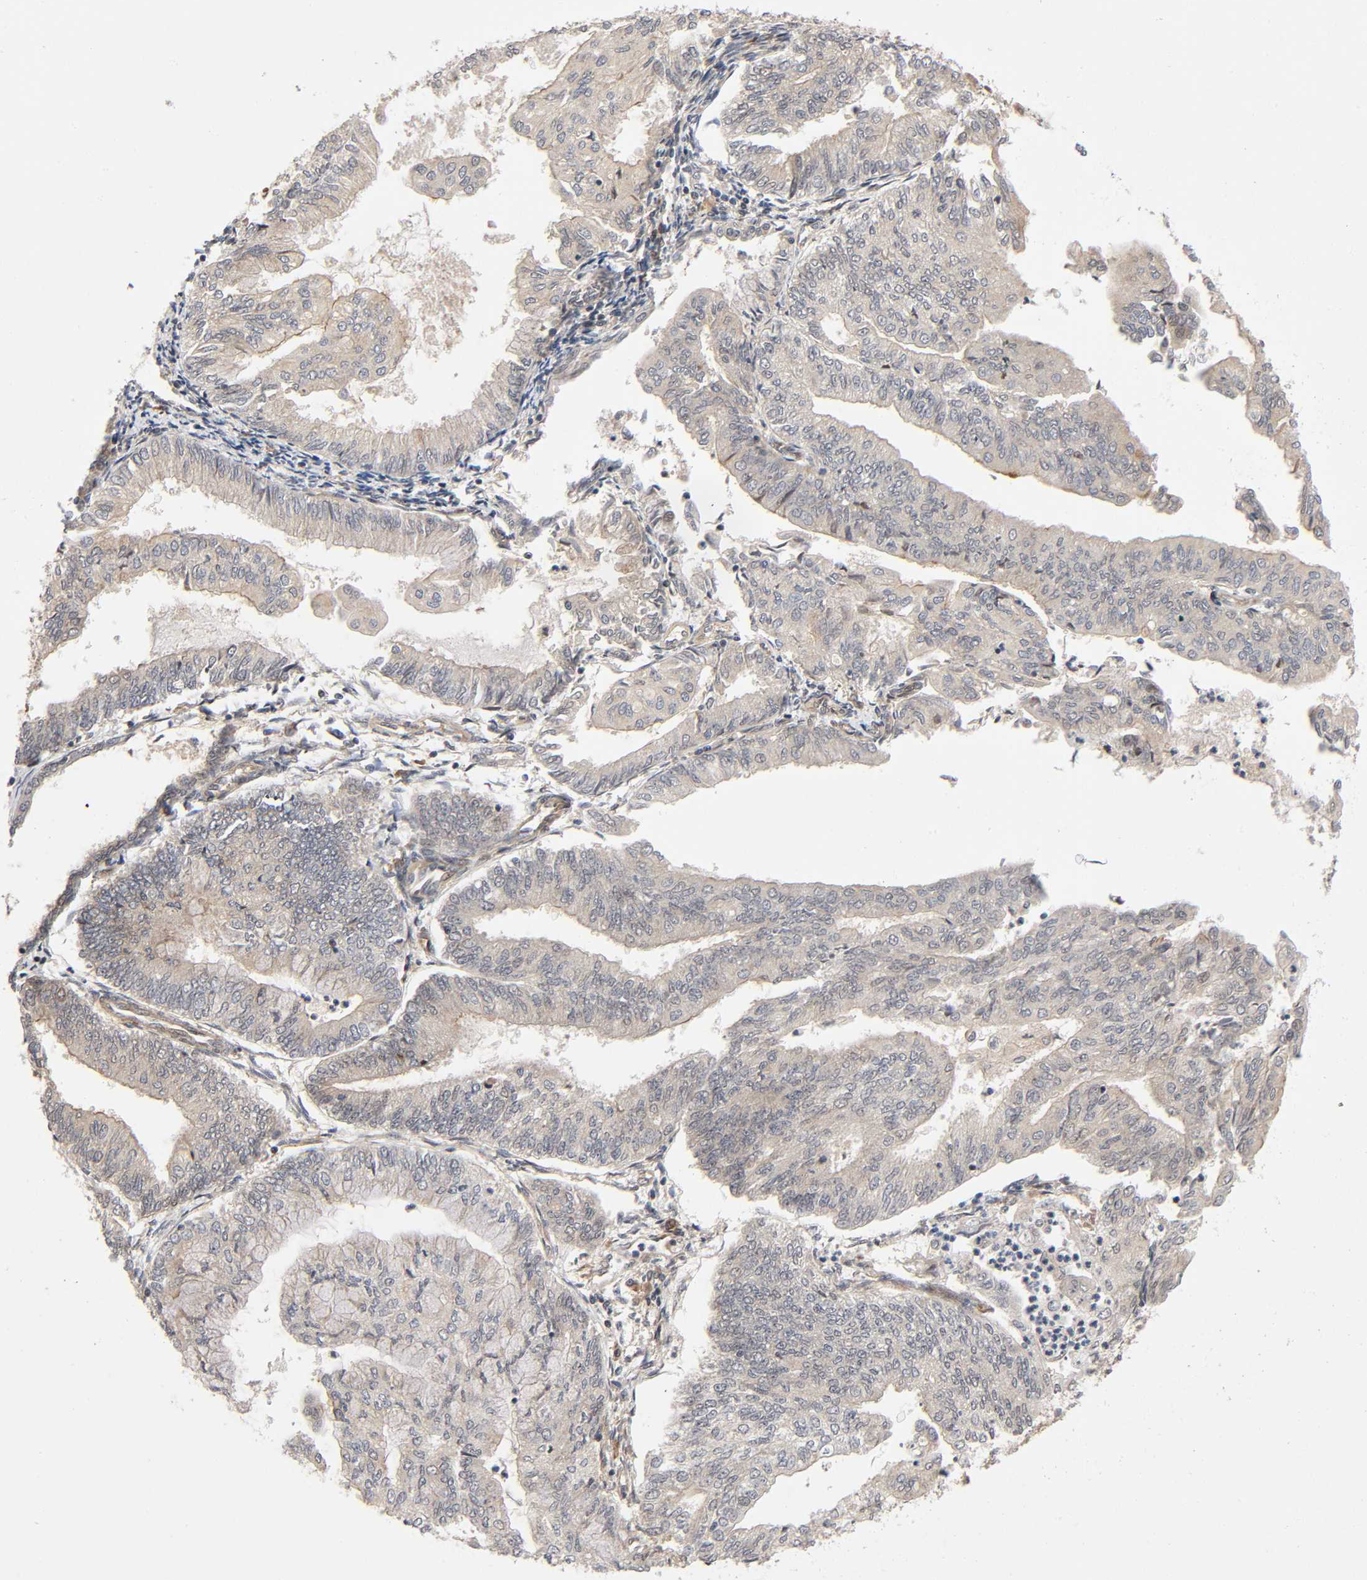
{"staining": {"intensity": "weak", "quantity": ">75%", "location": "cytoplasmic/membranous,nuclear"}, "tissue": "endometrial cancer", "cell_type": "Tumor cells", "image_type": "cancer", "snomed": [{"axis": "morphology", "description": "Adenocarcinoma, NOS"}, {"axis": "topography", "description": "Endometrium"}], "caption": "About >75% of tumor cells in human endometrial adenocarcinoma demonstrate weak cytoplasmic/membranous and nuclear protein staining as visualized by brown immunohistochemical staining.", "gene": "IQCJ-SCHIP1", "patient": {"sex": "female", "age": 59}}